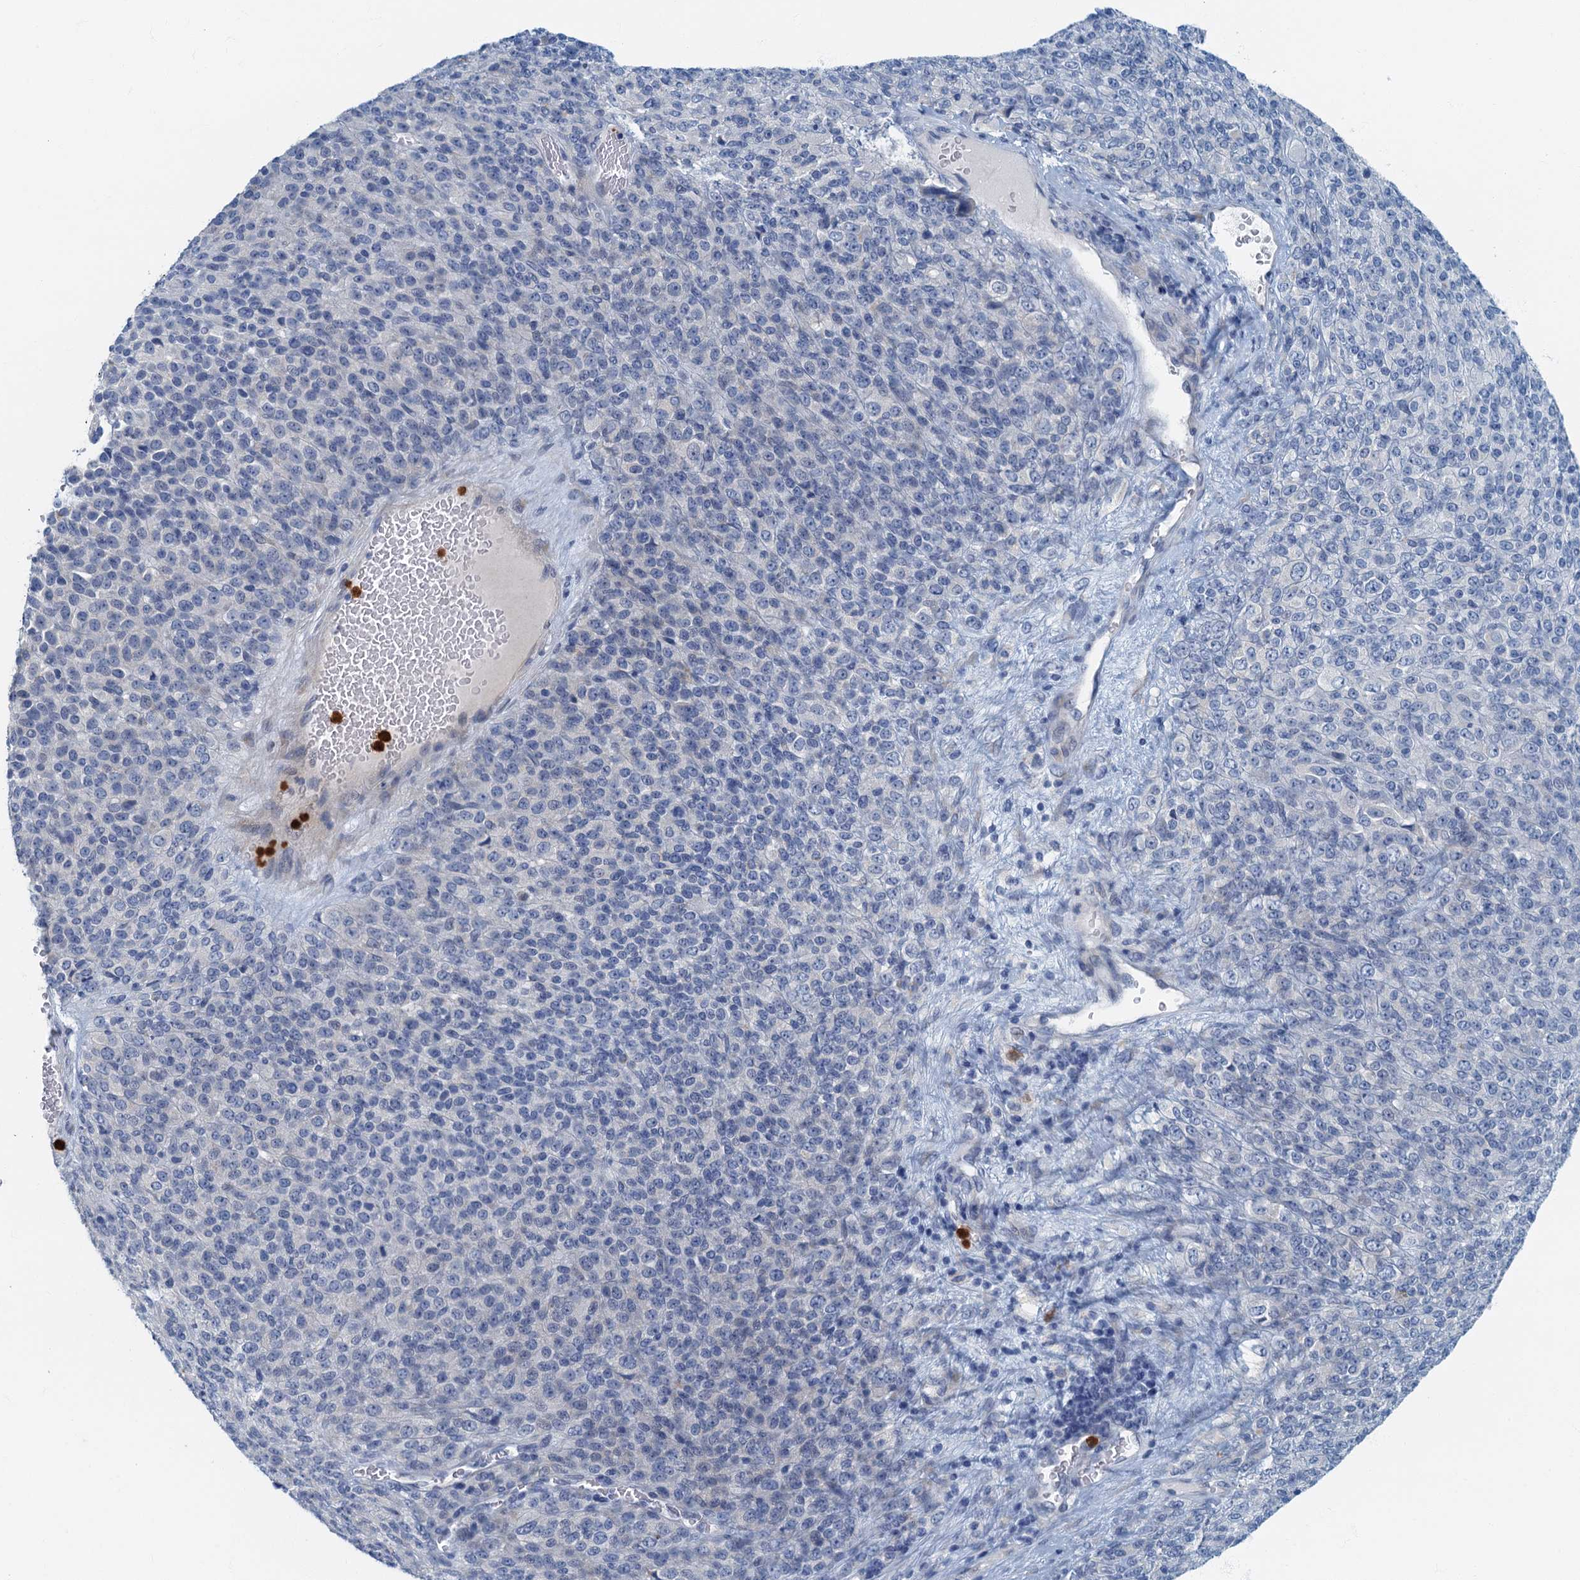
{"staining": {"intensity": "negative", "quantity": "none", "location": "none"}, "tissue": "melanoma", "cell_type": "Tumor cells", "image_type": "cancer", "snomed": [{"axis": "morphology", "description": "Malignant melanoma, Metastatic site"}, {"axis": "topography", "description": "Brain"}], "caption": "Immunohistochemistry (IHC) of human malignant melanoma (metastatic site) displays no expression in tumor cells. Nuclei are stained in blue.", "gene": "ANKDD1A", "patient": {"sex": "female", "age": 56}}